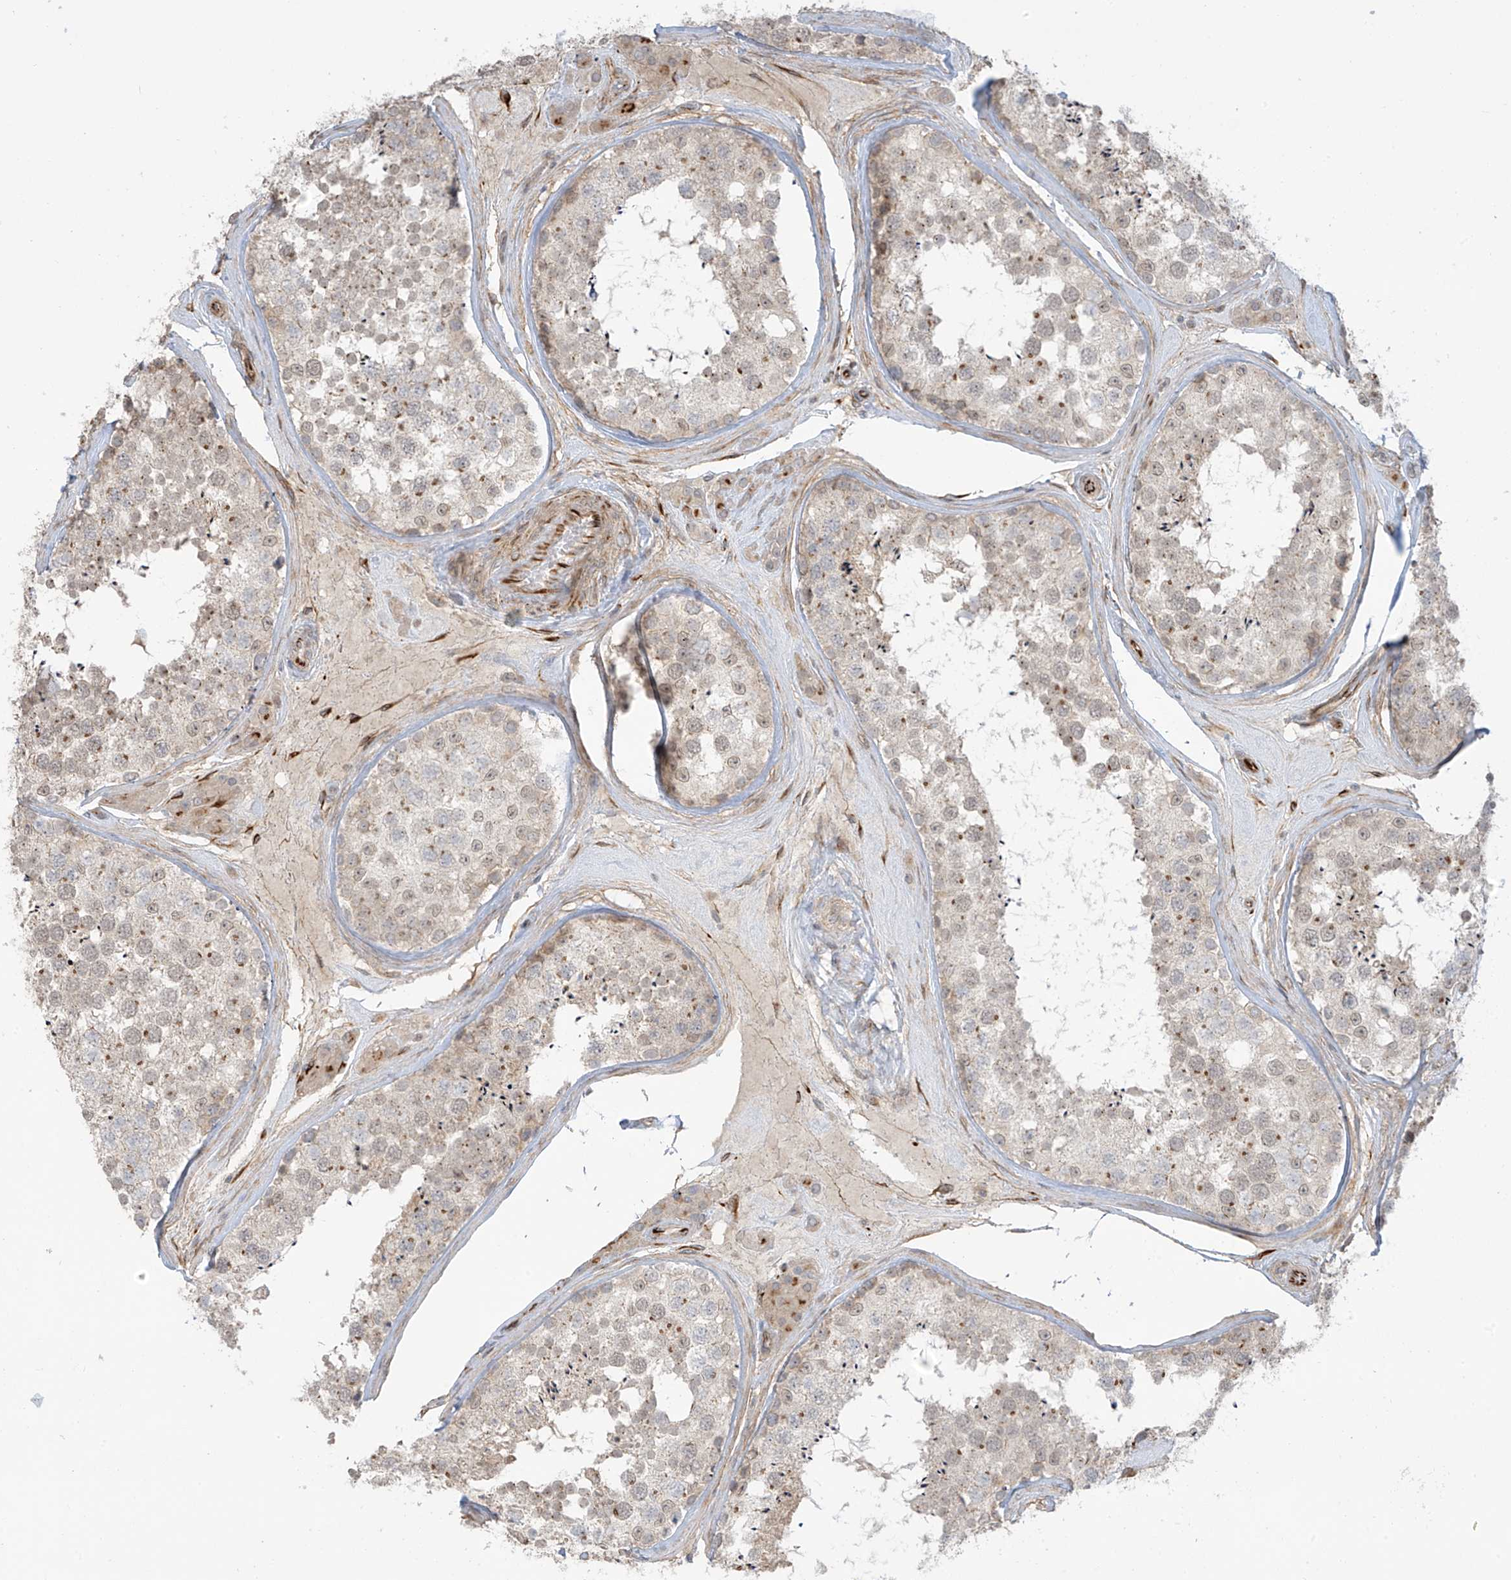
{"staining": {"intensity": "moderate", "quantity": "<25%", "location": "cytoplasmic/membranous"}, "tissue": "testis", "cell_type": "Cells in seminiferous ducts", "image_type": "normal", "snomed": [{"axis": "morphology", "description": "Normal tissue, NOS"}, {"axis": "topography", "description": "Testis"}], "caption": "Immunohistochemical staining of unremarkable human testis displays low levels of moderate cytoplasmic/membranous positivity in approximately <25% of cells in seminiferous ducts.", "gene": "HS6ST2", "patient": {"sex": "male", "age": 46}}